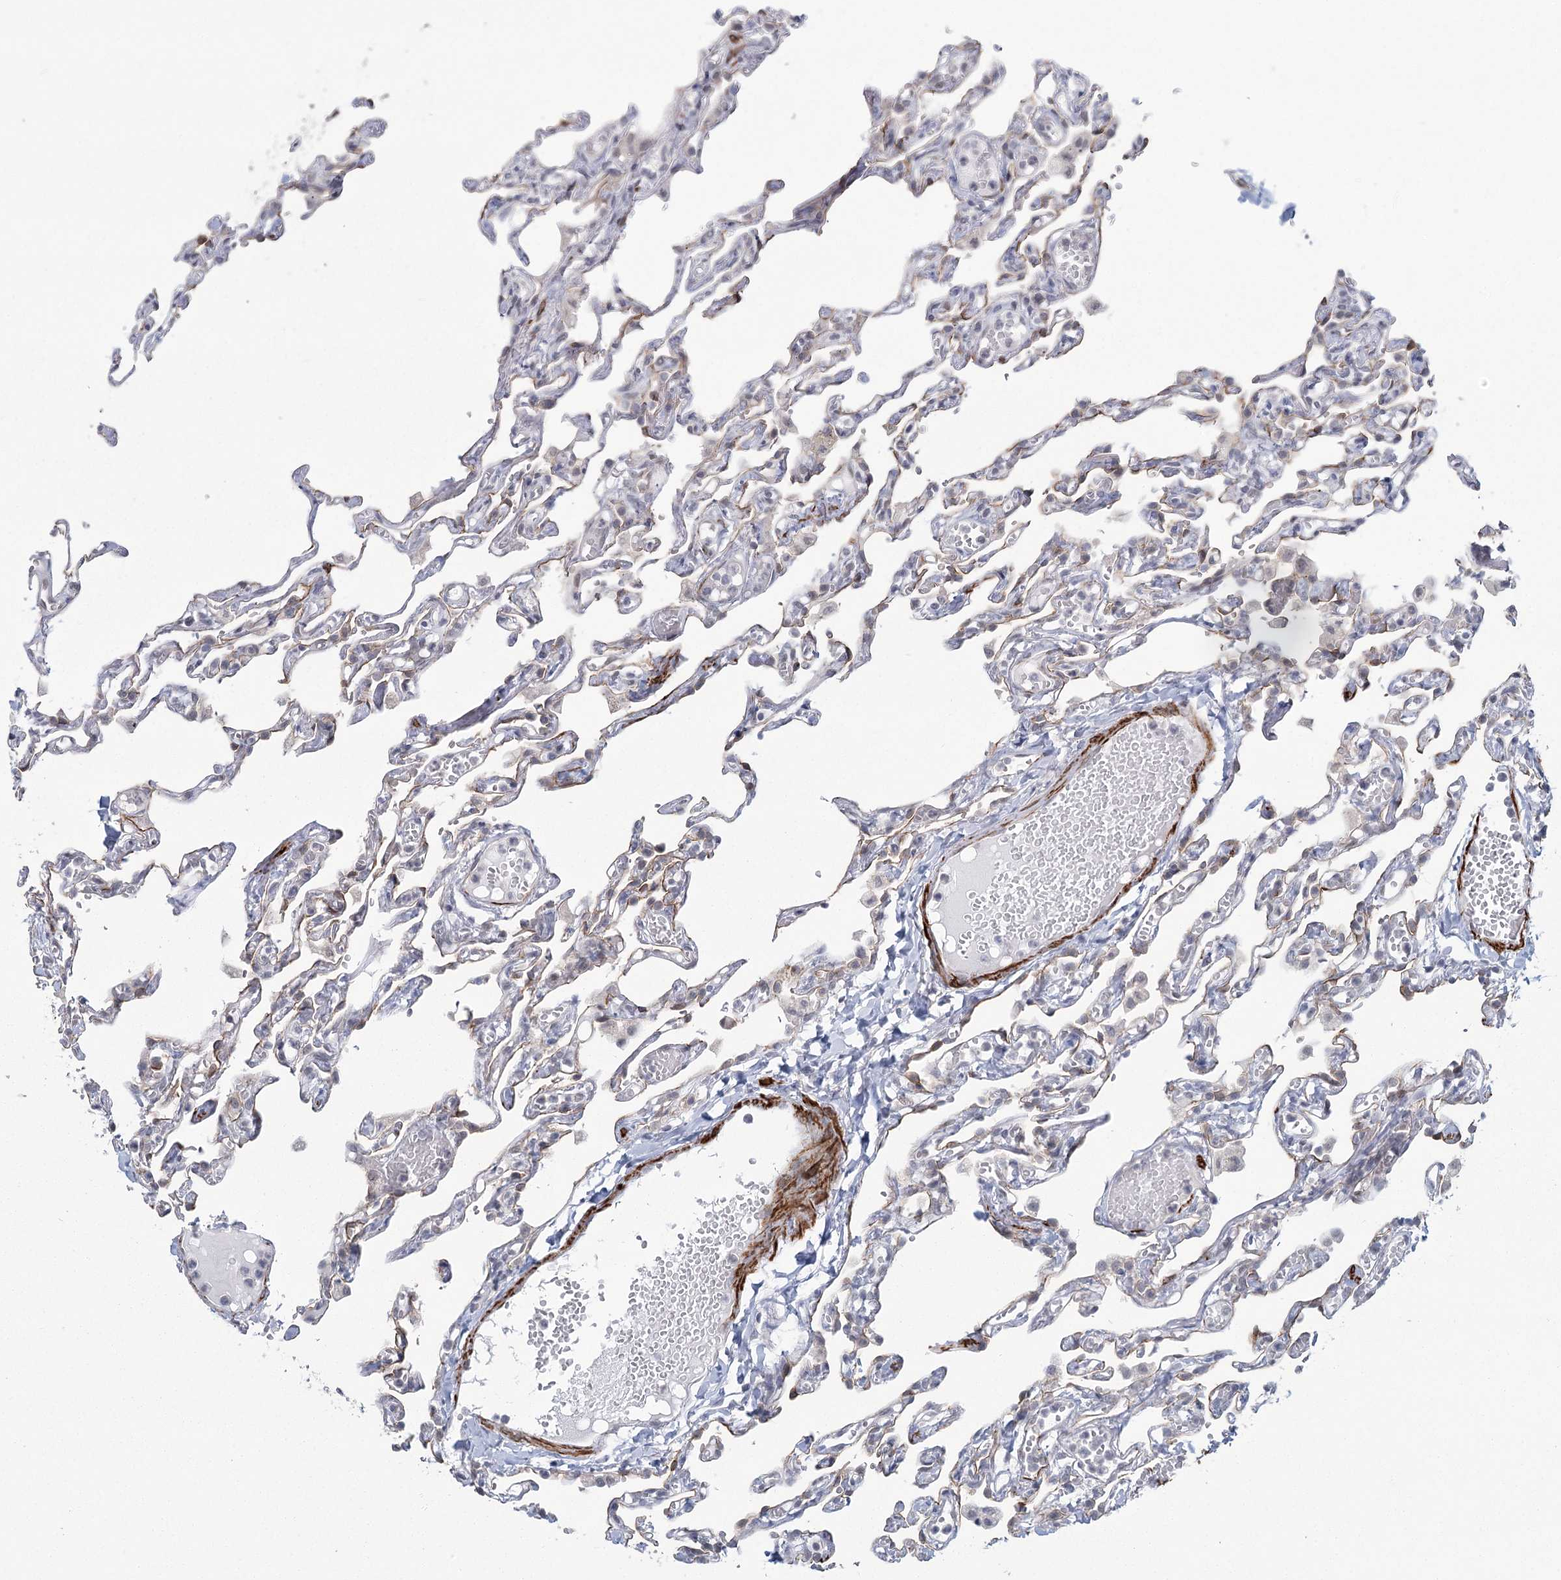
{"staining": {"intensity": "moderate", "quantity": "<25%", "location": "cytoplasmic/membranous"}, "tissue": "lung", "cell_type": "Alveolar cells", "image_type": "normal", "snomed": [{"axis": "morphology", "description": "Normal tissue, NOS"}, {"axis": "topography", "description": "Lung"}], "caption": "Immunohistochemistry (IHC) staining of normal lung, which demonstrates low levels of moderate cytoplasmic/membranous staining in approximately <25% of alveolar cells indicating moderate cytoplasmic/membranous protein staining. The staining was performed using DAB (brown) for protein detection and nuclei were counterstained in hematoxylin (blue).", "gene": "TMEM70", "patient": {"sex": "male", "age": 21}}